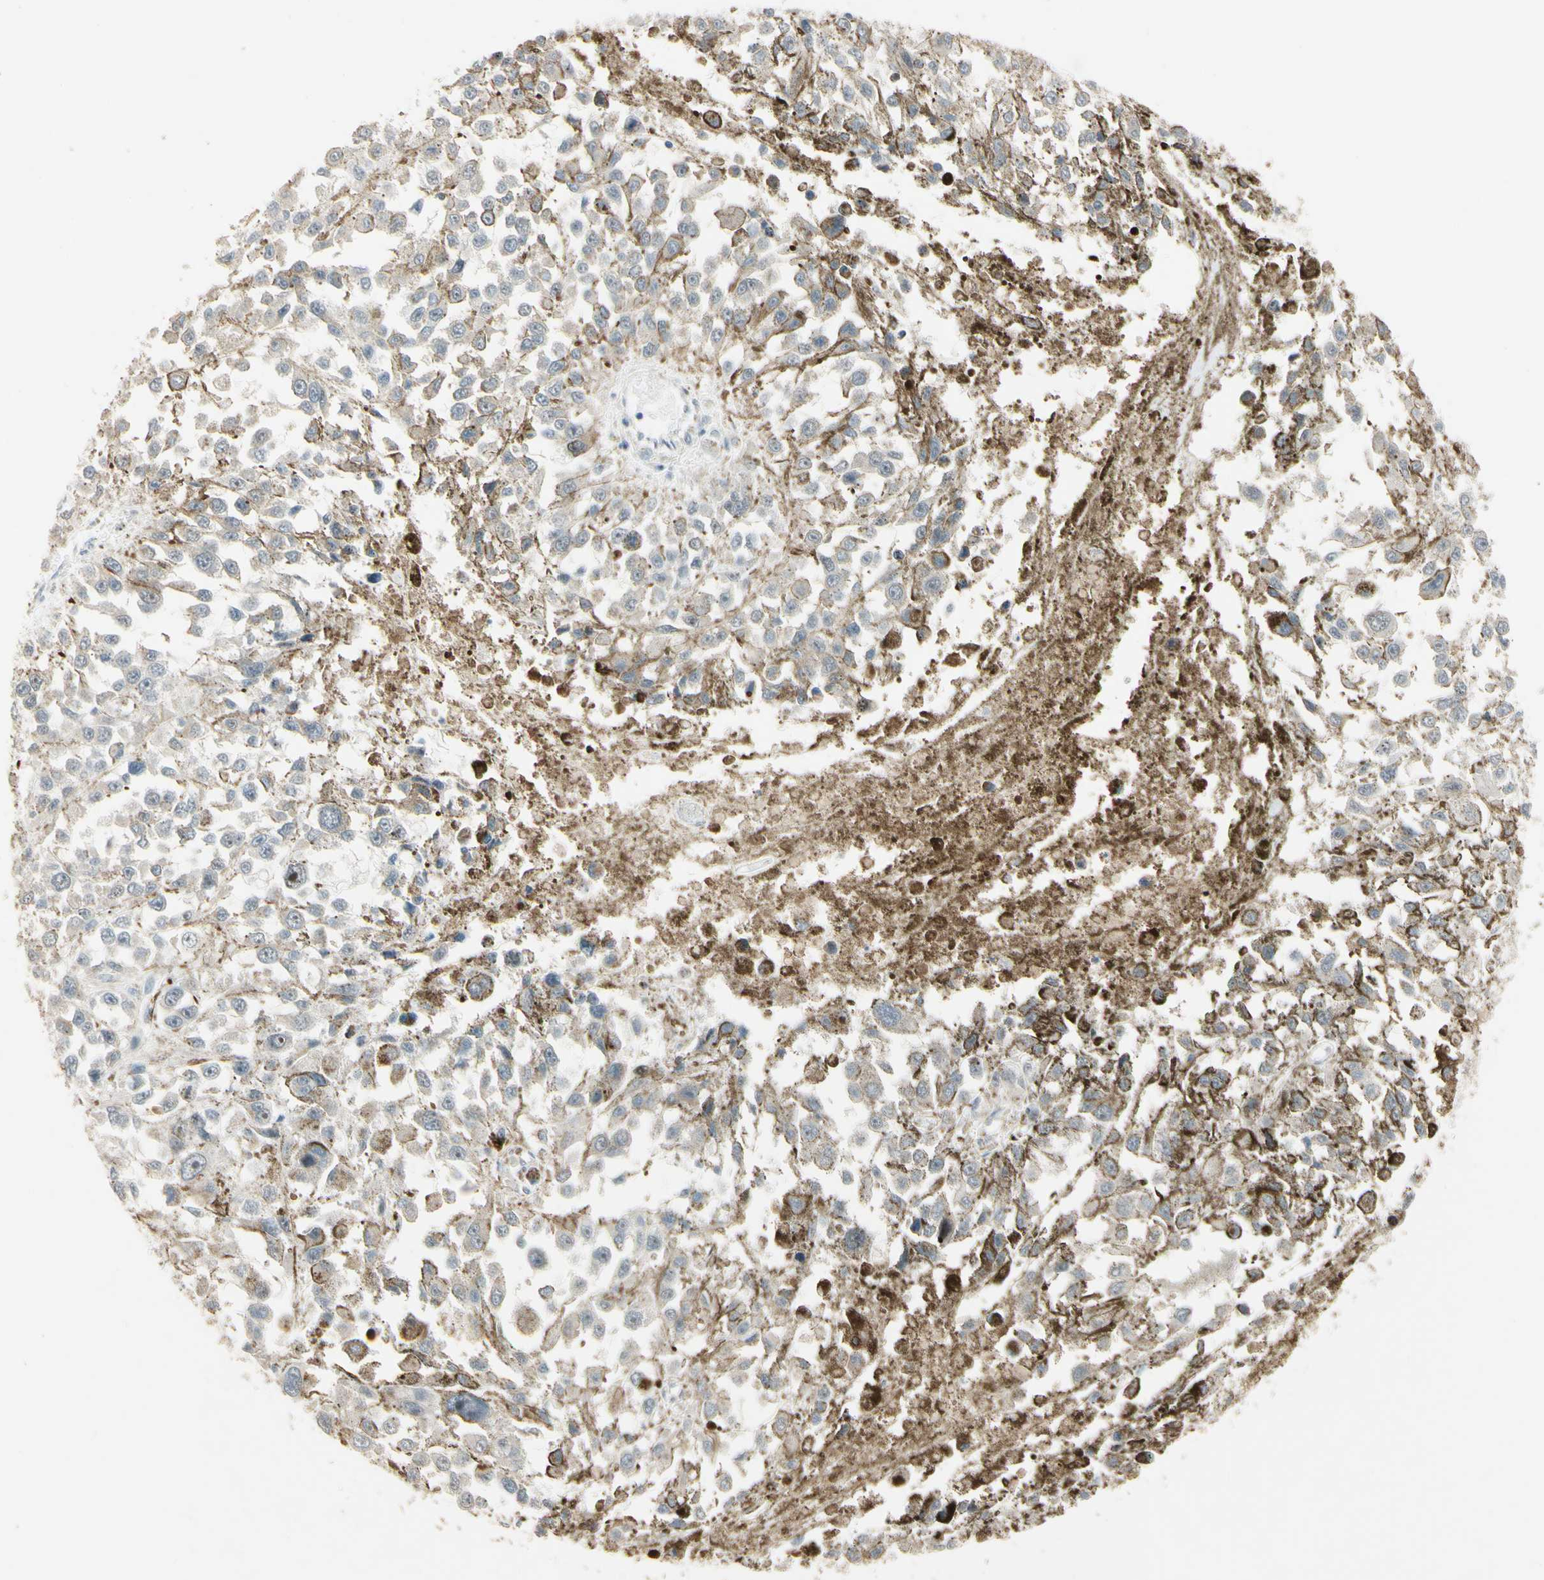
{"staining": {"intensity": "negative", "quantity": "none", "location": "none"}, "tissue": "melanoma", "cell_type": "Tumor cells", "image_type": "cancer", "snomed": [{"axis": "morphology", "description": "Malignant melanoma, Metastatic site"}, {"axis": "topography", "description": "Lymph node"}], "caption": "Tumor cells are negative for brown protein staining in melanoma. (DAB immunohistochemistry, high magnification).", "gene": "NDFIP1", "patient": {"sex": "male", "age": 59}}